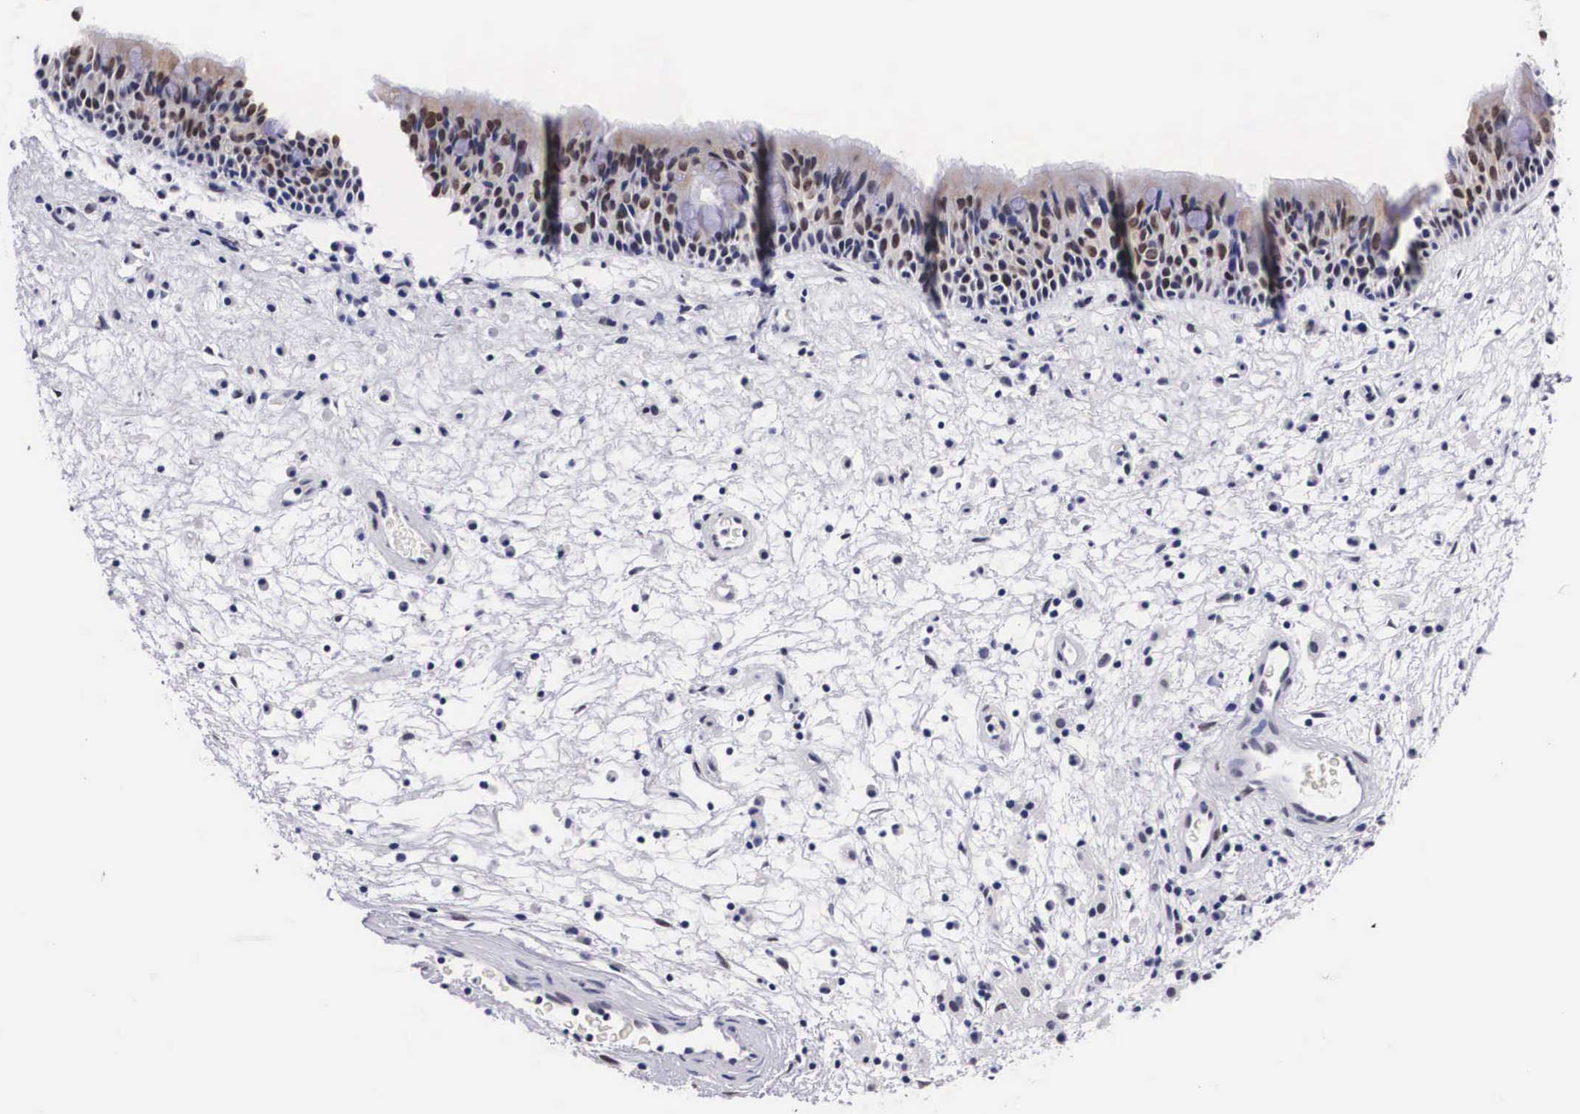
{"staining": {"intensity": "strong", "quantity": ">75%", "location": "nuclear"}, "tissue": "nasopharynx", "cell_type": "Respiratory epithelial cells", "image_type": "normal", "snomed": [{"axis": "morphology", "description": "Normal tissue, NOS"}, {"axis": "topography", "description": "Nasopharynx"}], "caption": "Immunohistochemistry of normal nasopharynx demonstrates high levels of strong nuclear expression in approximately >75% of respiratory epithelial cells. The protein is stained brown, and the nuclei are stained in blue (DAB IHC with brightfield microscopy, high magnification).", "gene": "KHDRBS3", "patient": {"sex": "male", "age": 63}}